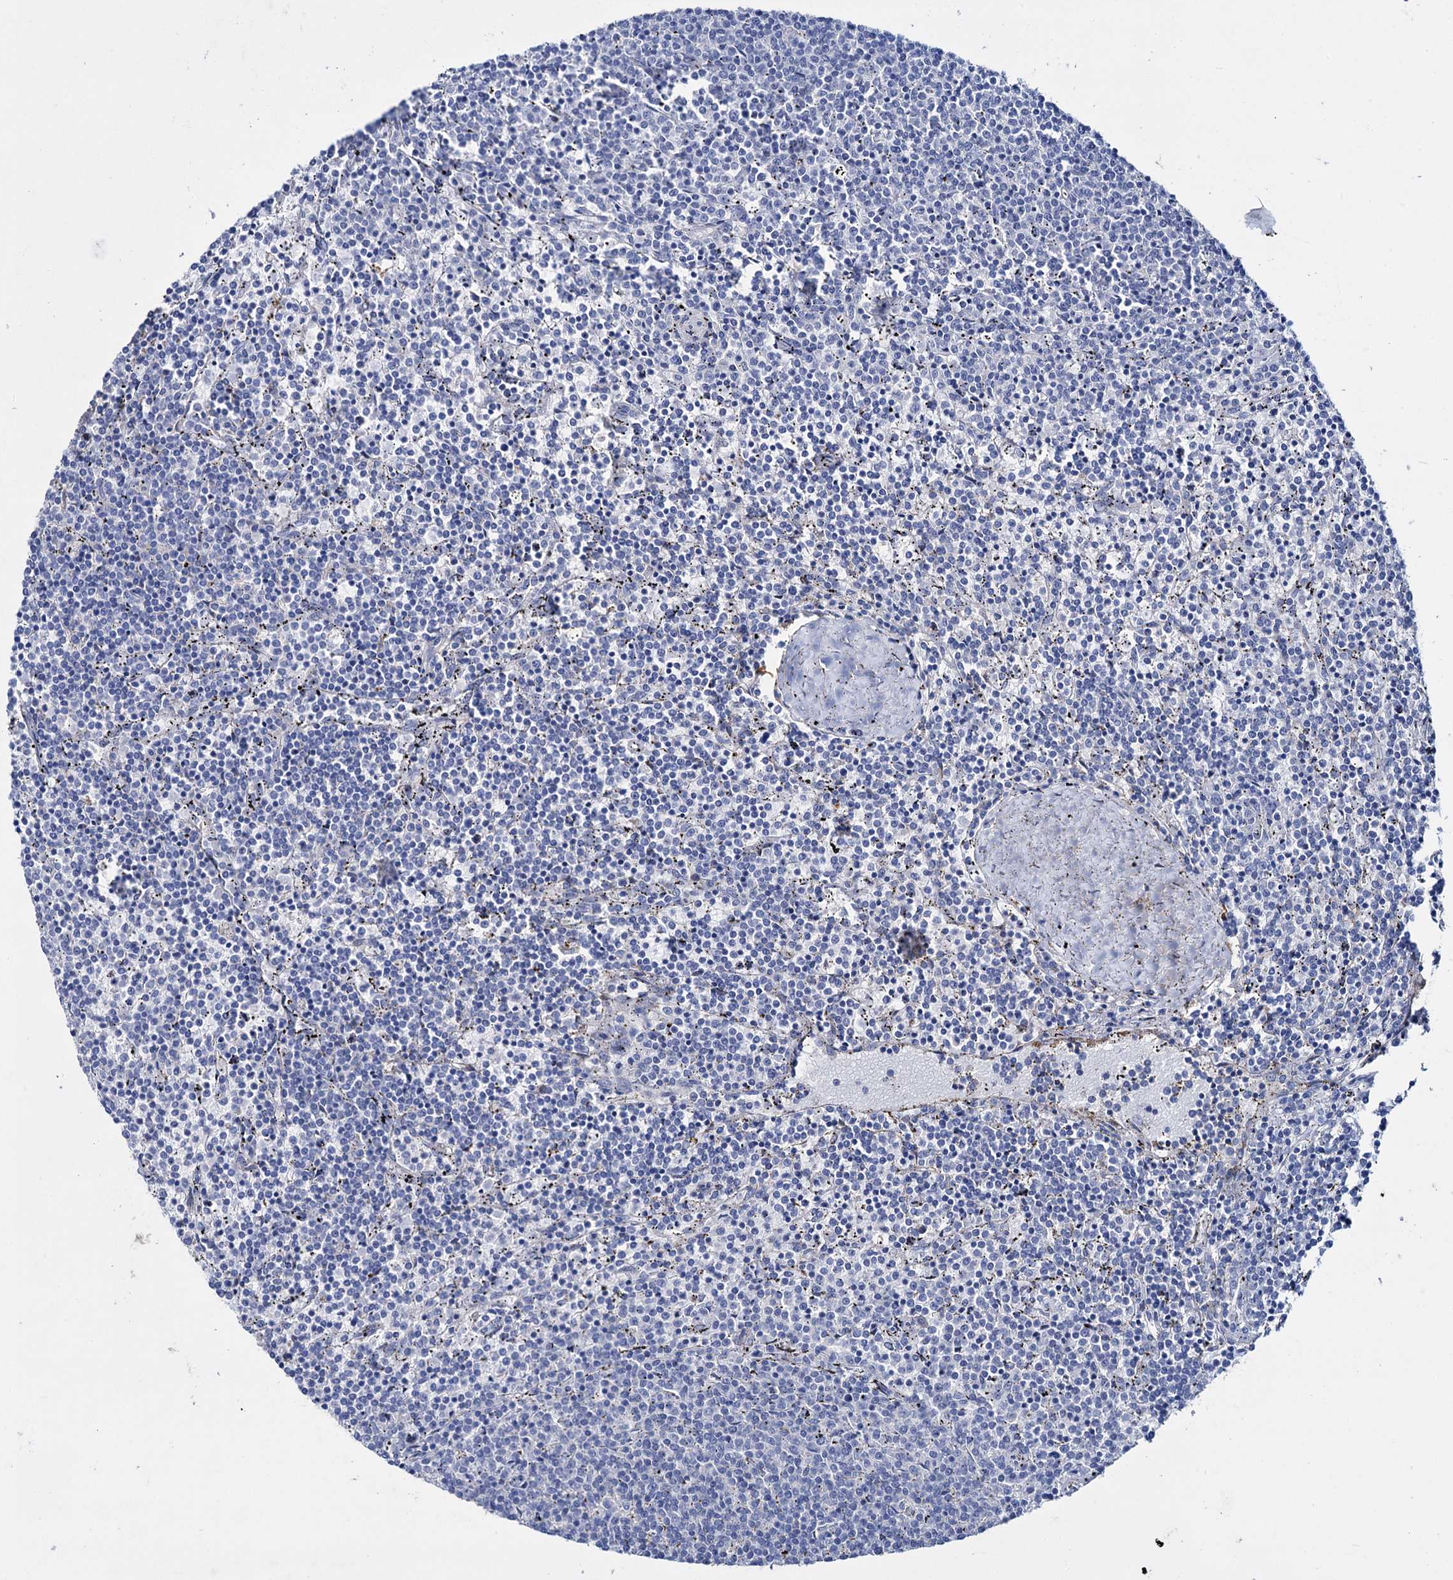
{"staining": {"intensity": "negative", "quantity": "none", "location": "none"}, "tissue": "lymphoma", "cell_type": "Tumor cells", "image_type": "cancer", "snomed": [{"axis": "morphology", "description": "Malignant lymphoma, non-Hodgkin's type, Low grade"}, {"axis": "topography", "description": "Spleen"}], "caption": "Human malignant lymphoma, non-Hodgkin's type (low-grade) stained for a protein using immunohistochemistry reveals no expression in tumor cells.", "gene": "LYZL4", "patient": {"sex": "female", "age": 50}}